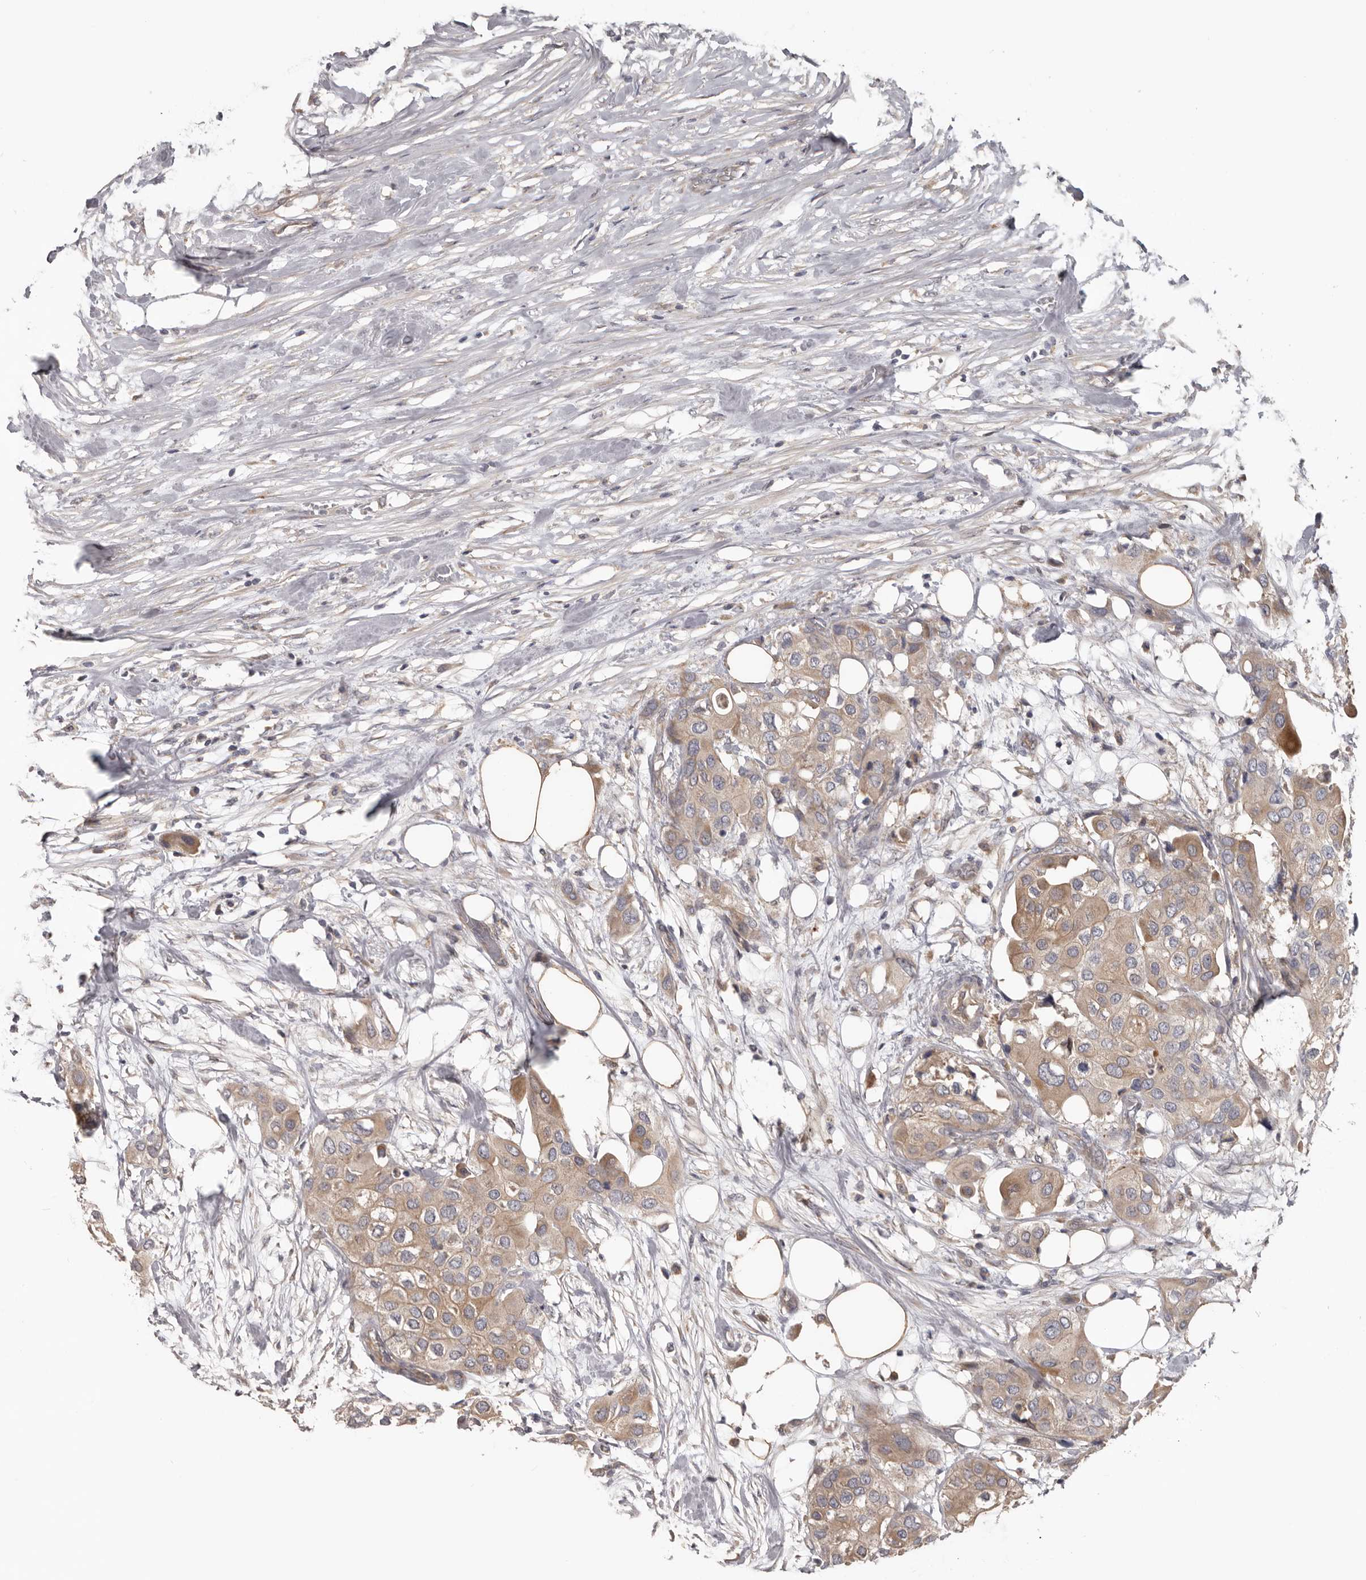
{"staining": {"intensity": "moderate", "quantity": ">75%", "location": "cytoplasmic/membranous"}, "tissue": "urothelial cancer", "cell_type": "Tumor cells", "image_type": "cancer", "snomed": [{"axis": "morphology", "description": "Urothelial carcinoma, High grade"}, {"axis": "topography", "description": "Urinary bladder"}], "caption": "Protein analysis of high-grade urothelial carcinoma tissue shows moderate cytoplasmic/membranous staining in approximately >75% of tumor cells.", "gene": "HINT3", "patient": {"sex": "male", "age": 64}}